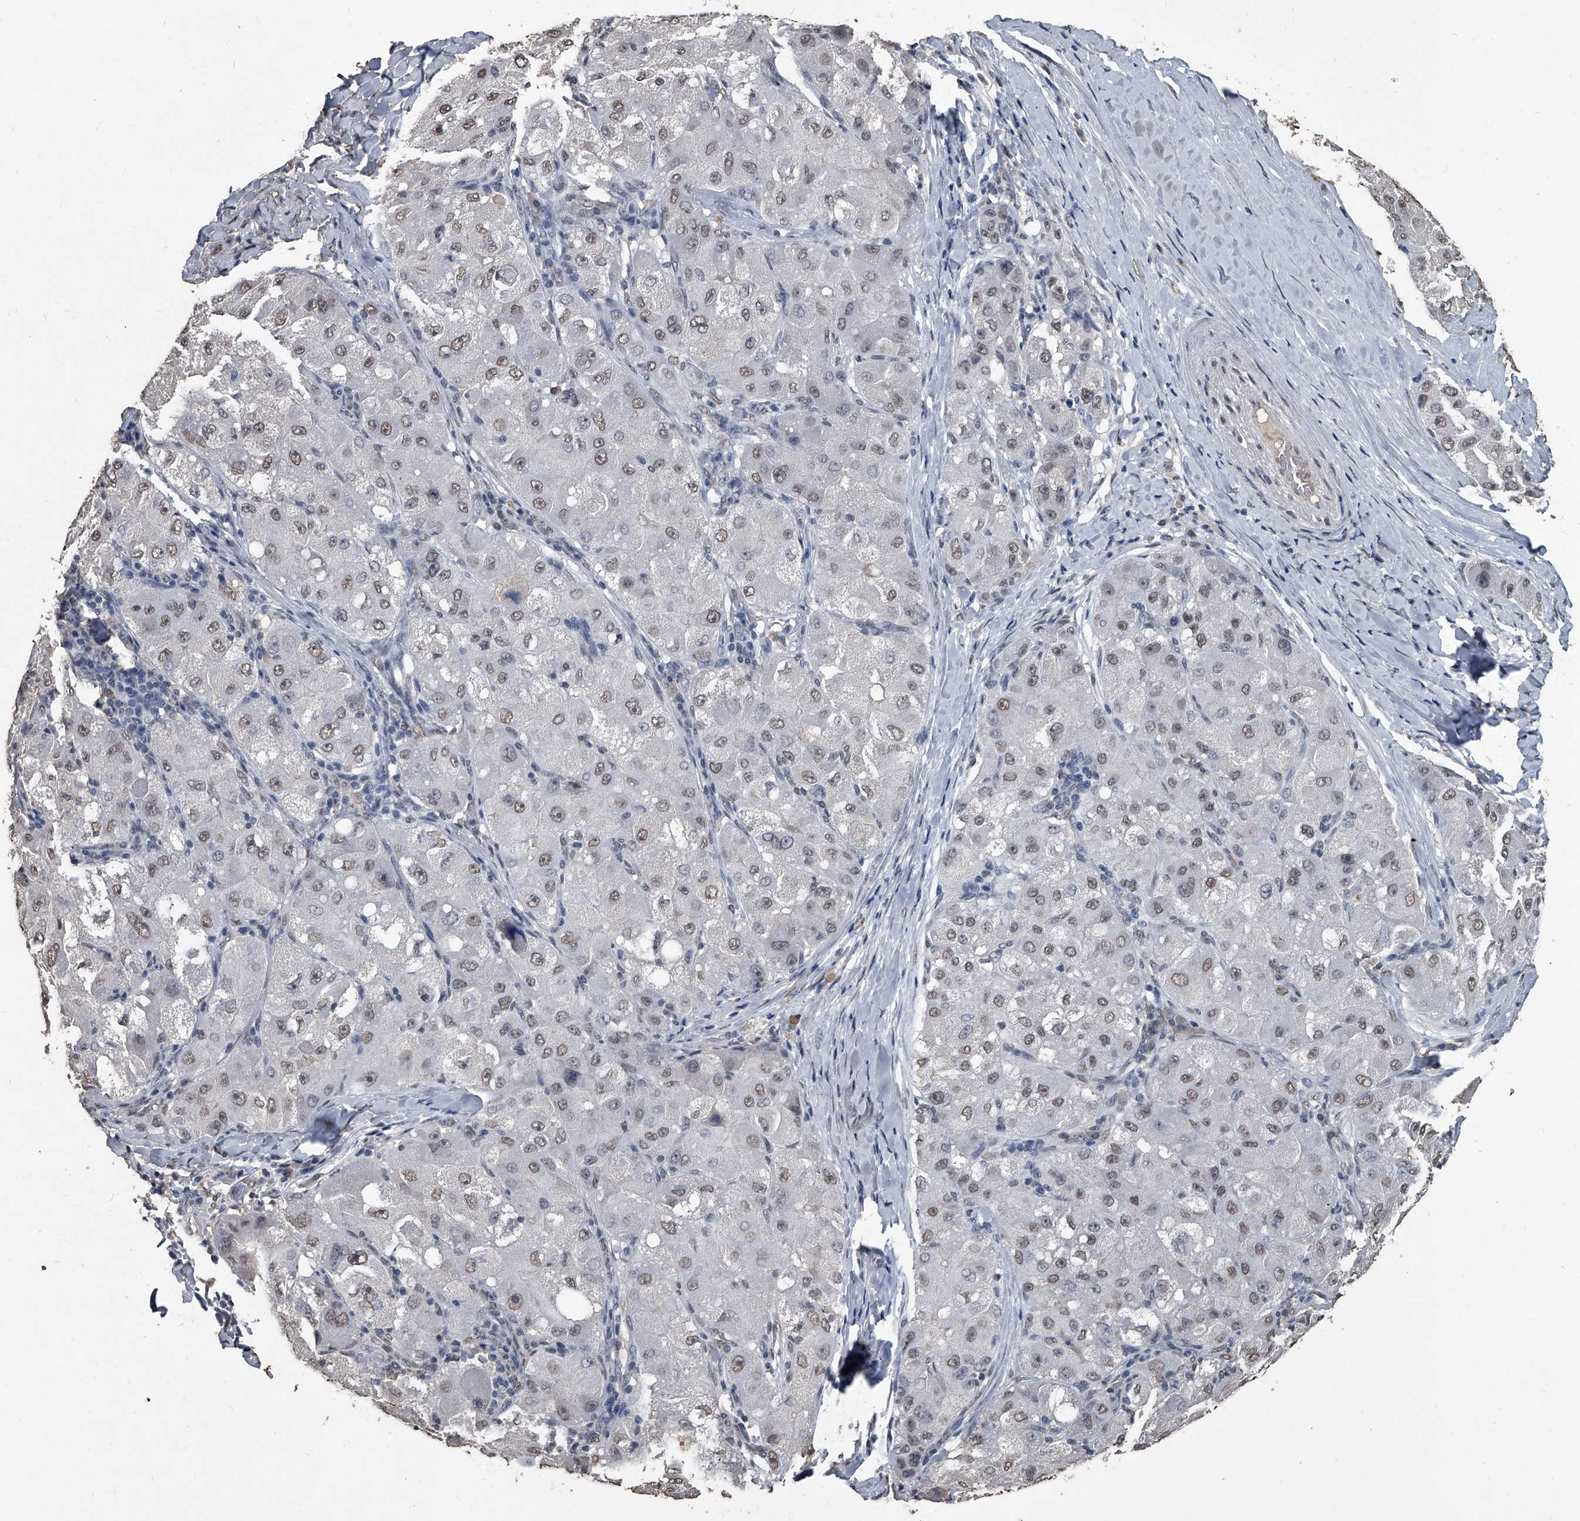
{"staining": {"intensity": "weak", "quantity": ">75%", "location": "nuclear"}, "tissue": "liver cancer", "cell_type": "Tumor cells", "image_type": "cancer", "snomed": [{"axis": "morphology", "description": "Carcinoma, Hepatocellular, NOS"}, {"axis": "topography", "description": "Liver"}], "caption": "Protein expression analysis of liver hepatocellular carcinoma exhibits weak nuclear positivity in approximately >75% of tumor cells.", "gene": "MATR3", "patient": {"sex": "male", "age": 80}}